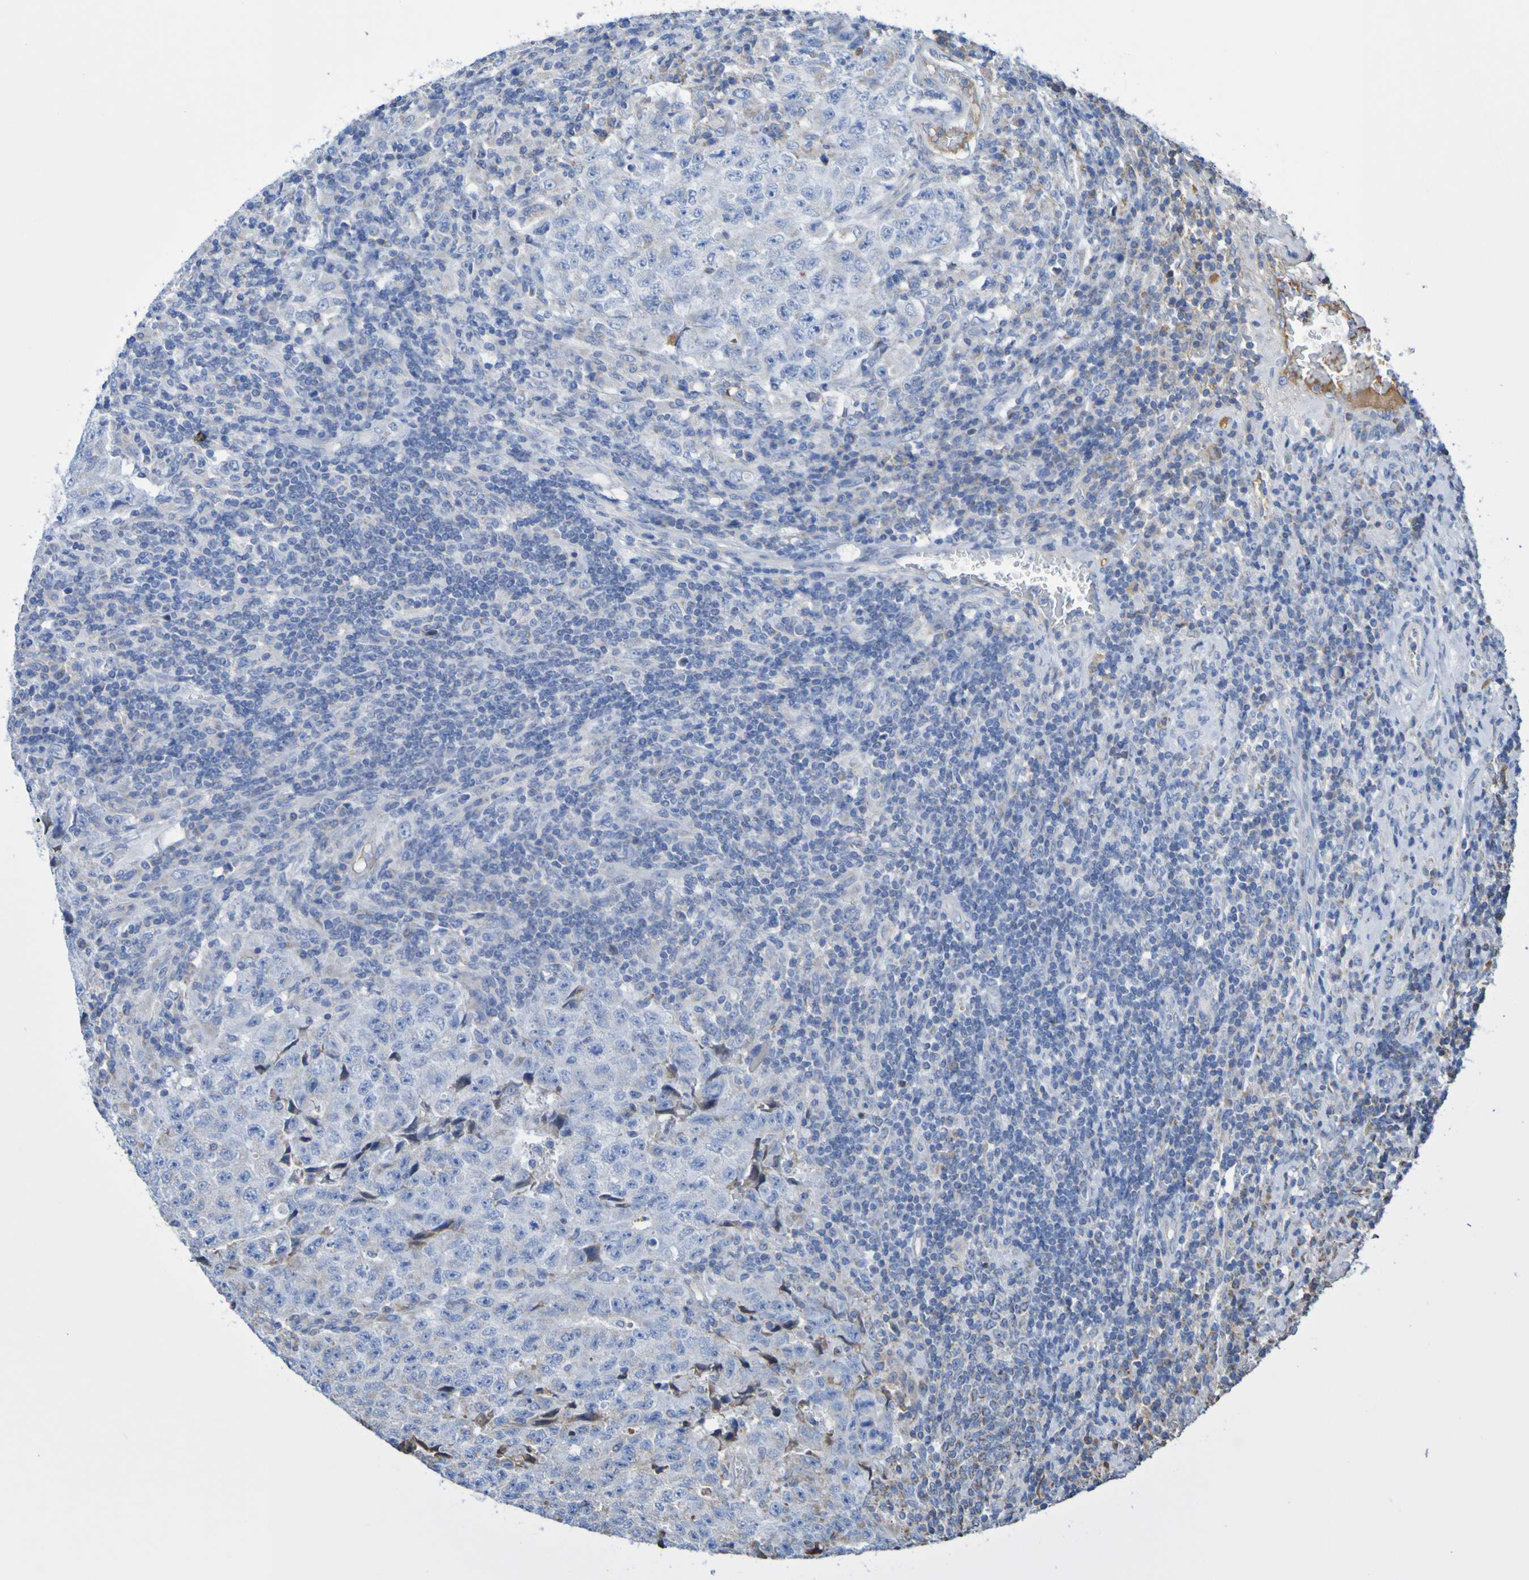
{"staining": {"intensity": "negative", "quantity": "none", "location": "none"}, "tissue": "testis cancer", "cell_type": "Tumor cells", "image_type": "cancer", "snomed": [{"axis": "morphology", "description": "Necrosis, NOS"}, {"axis": "morphology", "description": "Carcinoma, Embryonal, NOS"}, {"axis": "topography", "description": "Testis"}], "caption": "Immunohistochemistry micrograph of neoplastic tissue: testis cancer (embryonal carcinoma) stained with DAB displays no significant protein staining in tumor cells.", "gene": "CNTN2", "patient": {"sex": "male", "age": 19}}